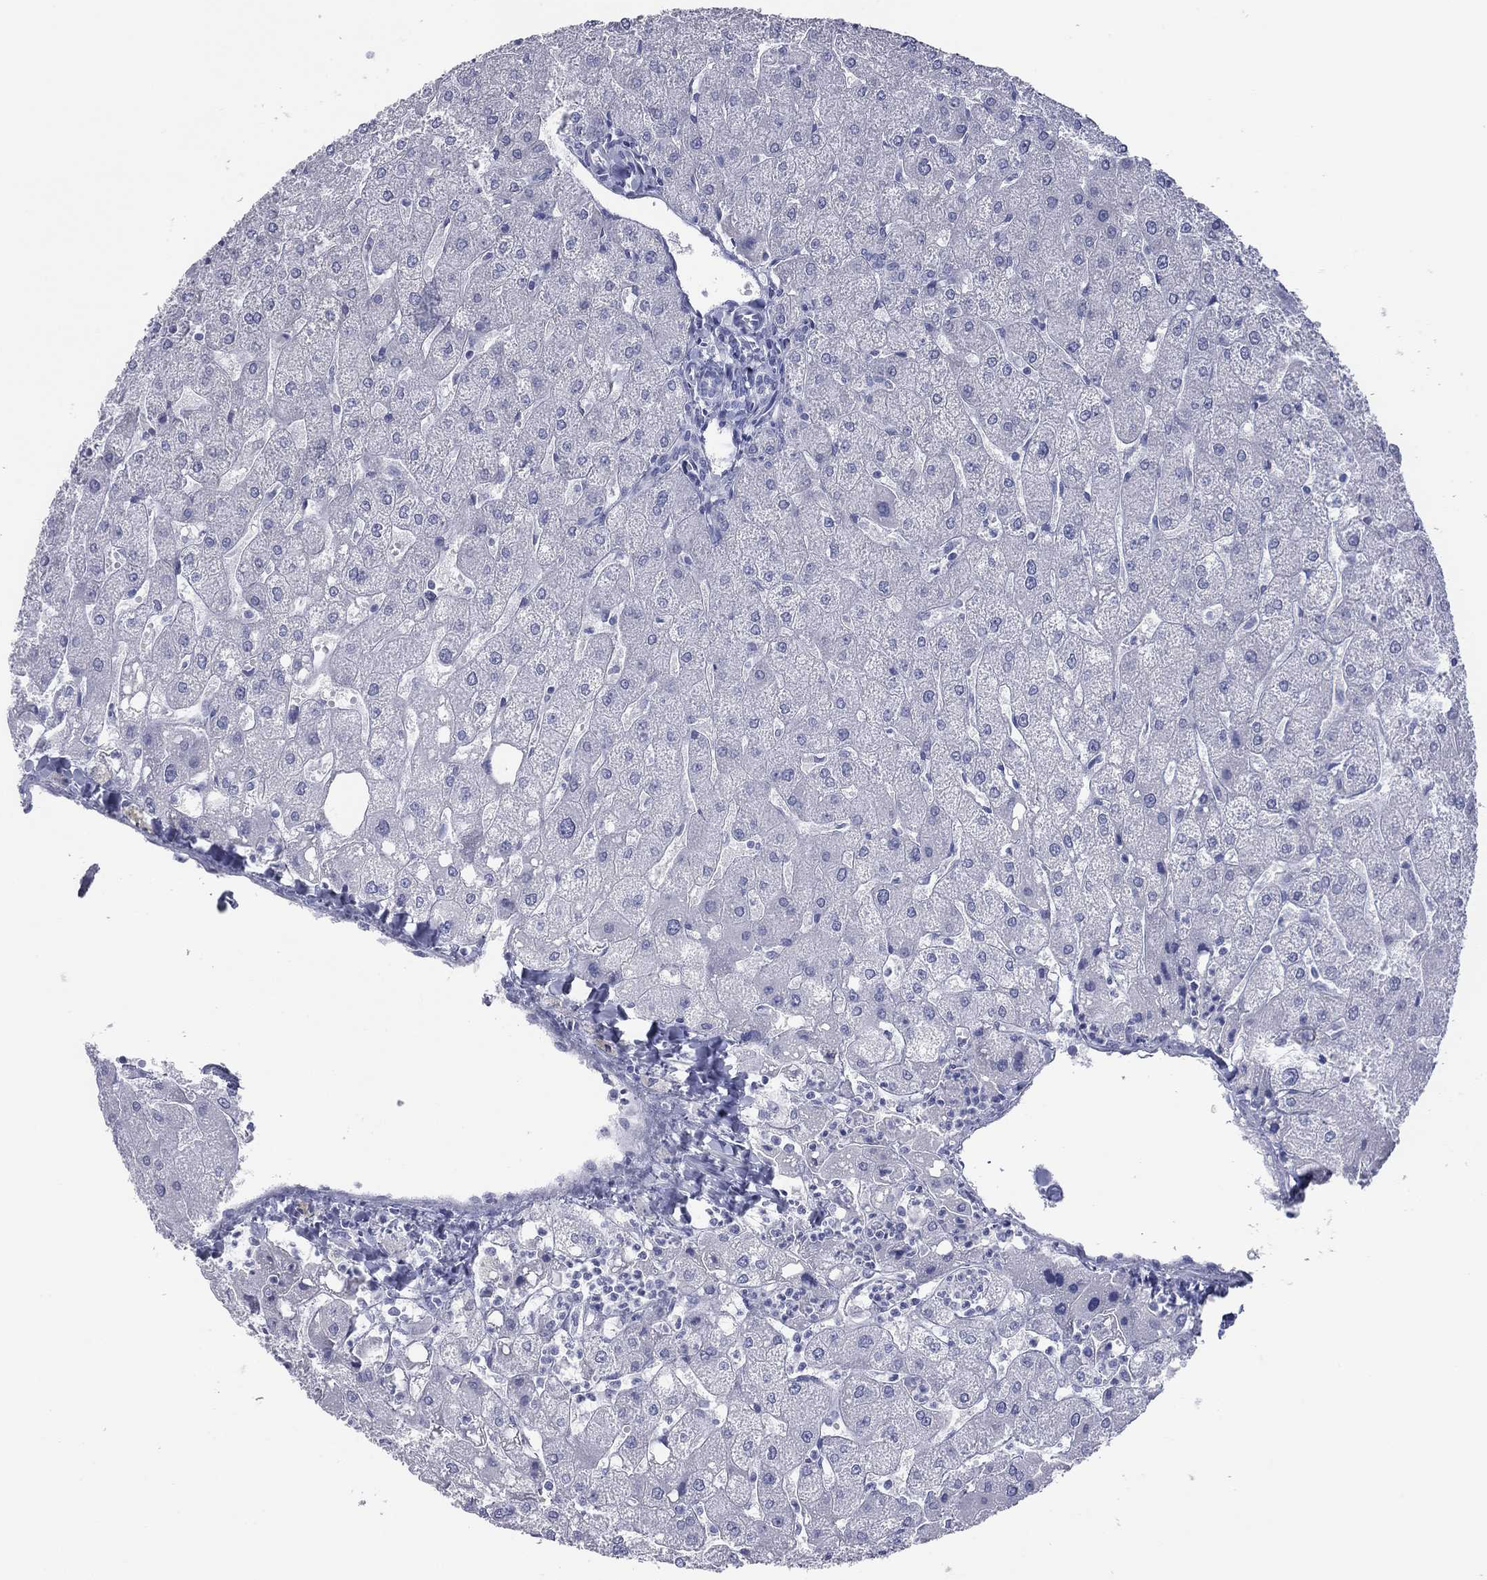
{"staining": {"intensity": "negative", "quantity": "none", "location": "none"}, "tissue": "liver", "cell_type": "Cholangiocytes", "image_type": "normal", "snomed": [{"axis": "morphology", "description": "Normal tissue, NOS"}, {"axis": "topography", "description": "Liver"}], "caption": "The micrograph reveals no staining of cholangiocytes in benign liver. (DAB (3,3'-diaminobenzidine) IHC with hematoxylin counter stain).", "gene": "VSIG10", "patient": {"sex": "male", "age": 67}}